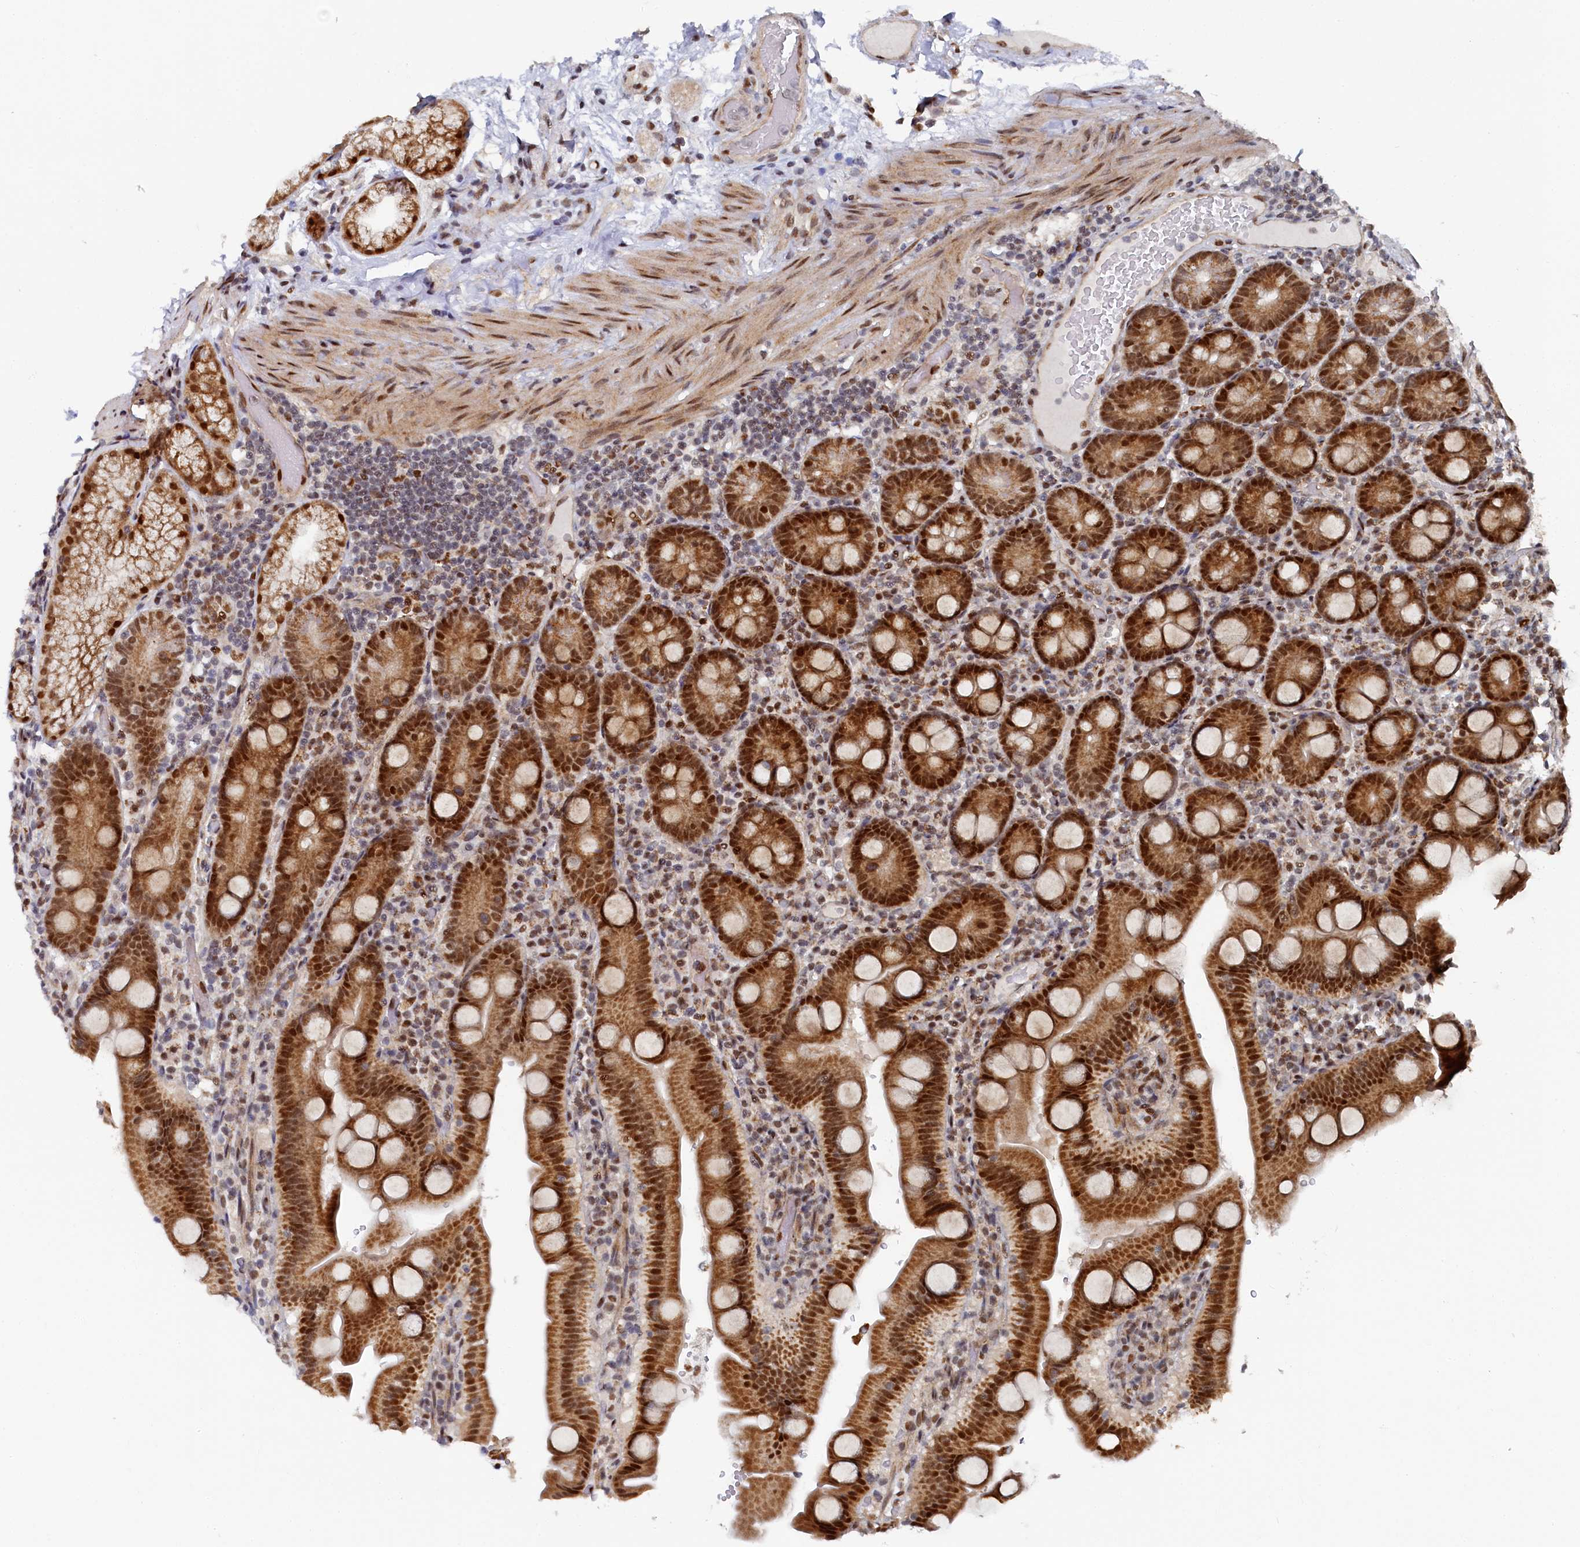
{"staining": {"intensity": "strong", "quantity": ">75%", "location": "cytoplasmic/membranous,nuclear"}, "tissue": "duodenum", "cell_type": "Glandular cells", "image_type": "normal", "snomed": [{"axis": "morphology", "description": "Normal tissue, NOS"}, {"axis": "topography", "description": "Duodenum"}], "caption": "Unremarkable duodenum shows strong cytoplasmic/membranous,nuclear expression in about >75% of glandular cells.", "gene": "BUB3", "patient": {"sex": "male", "age": 55}}